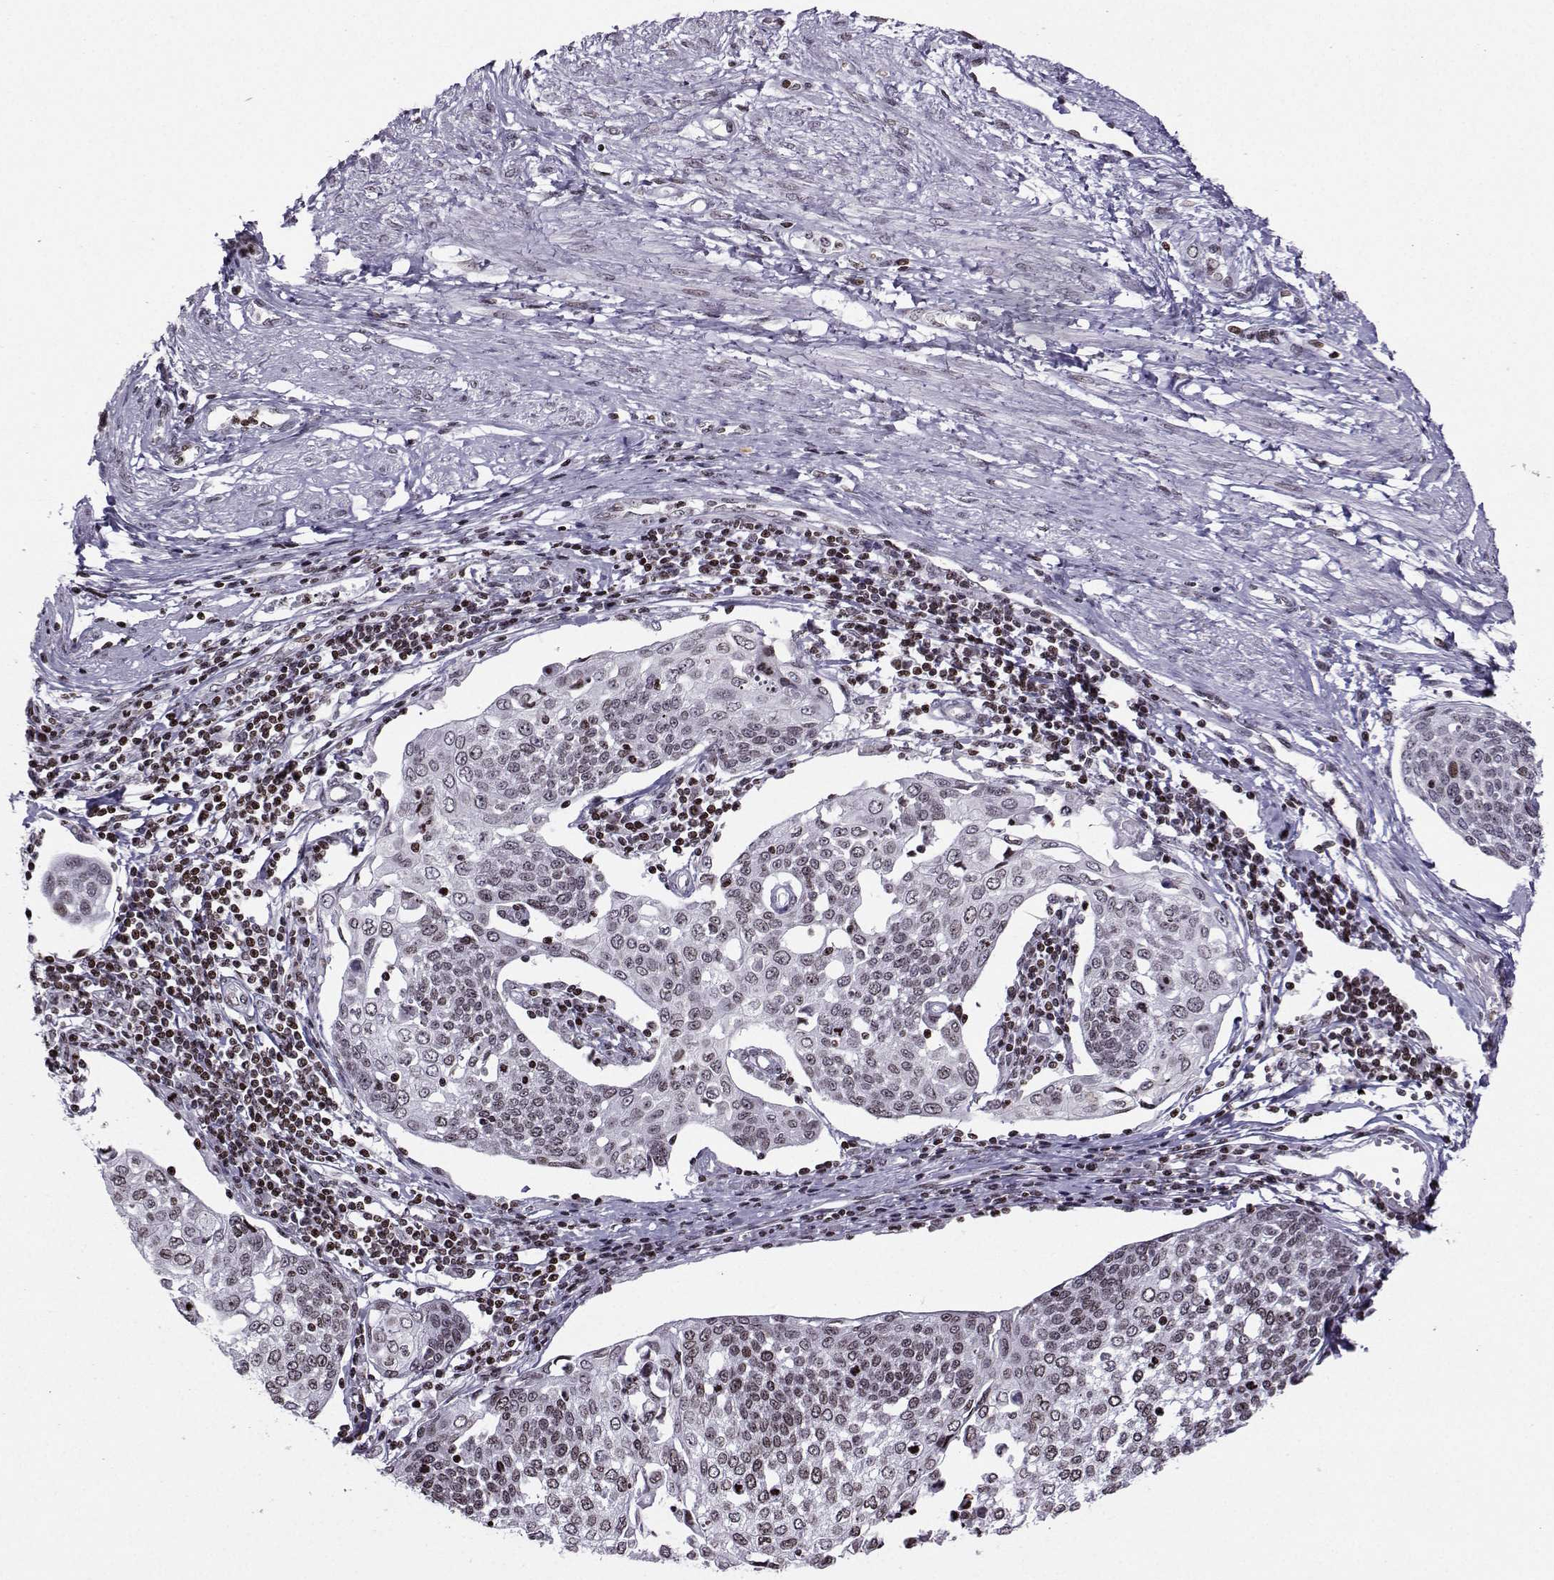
{"staining": {"intensity": "negative", "quantity": "none", "location": "none"}, "tissue": "cervical cancer", "cell_type": "Tumor cells", "image_type": "cancer", "snomed": [{"axis": "morphology", "description": "Squamous cell carcinoma, NOS"}, {"axis": "topography", "description": "Cervix"}], "caption": "This is an IHC photomicrograph of human cervical cancer. There is no expression in tumor cells.", "gene": "ZNF19", "patient": {"sex": "female", "age": 34}}